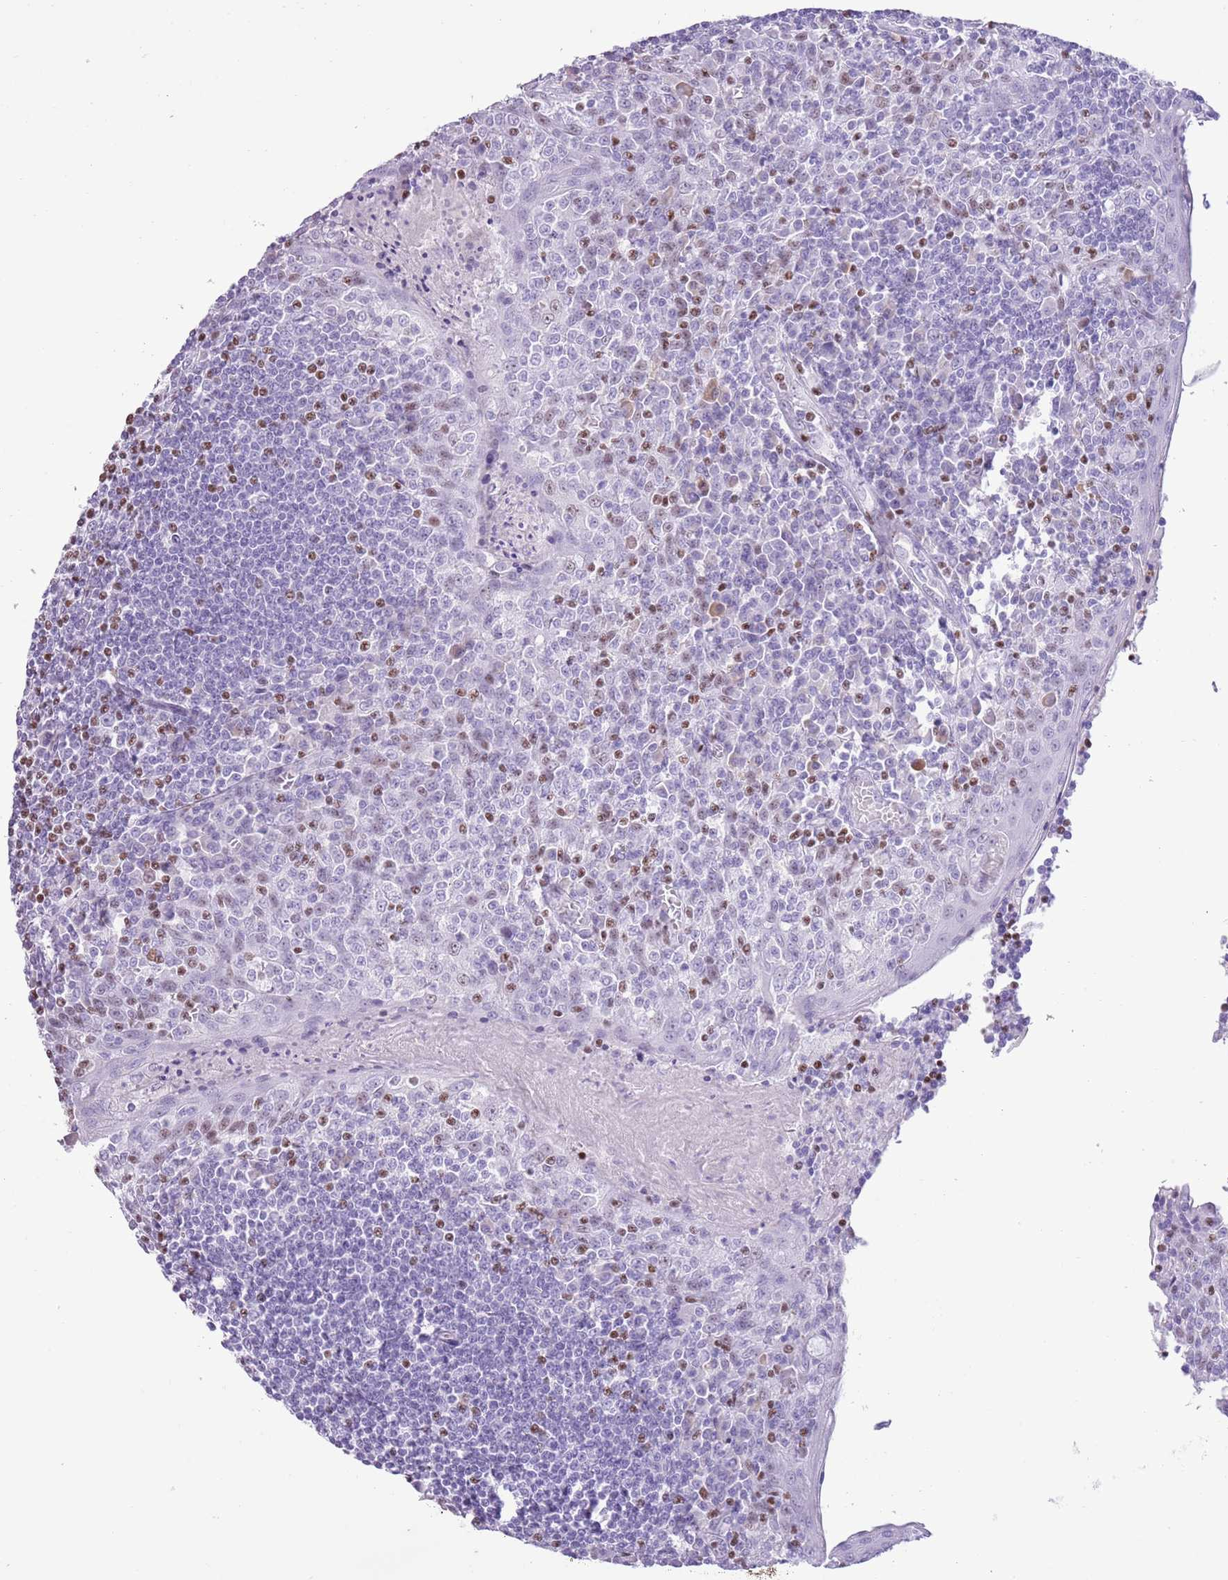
{"staining": {"intensity": "moderate", "quantity": "<25%", "location": "nuclear"}, "tissue": "tonsil", "cell_type": "Germinal center cells", "image_type": "normal", "snomed": [{"axis": "morphology", "description": "Normal tissue, NOS"}, {"axis": "topography", "description": "Tonsil"}], "caption": "High-magnification brightfield microscopy of benign tonsil stained with DAB (3,3'-diaminobenzidine) (brown) and counterstained with hematoxylin (blue). germinal center cells exhibit moderate nuclear expression is appreciated in approximately<25% of cells. (Brightfield microscopy of DAB IHC at high magnification).", "gene": "BCL11B", "patient": {"sex": "male", "age": 27}}